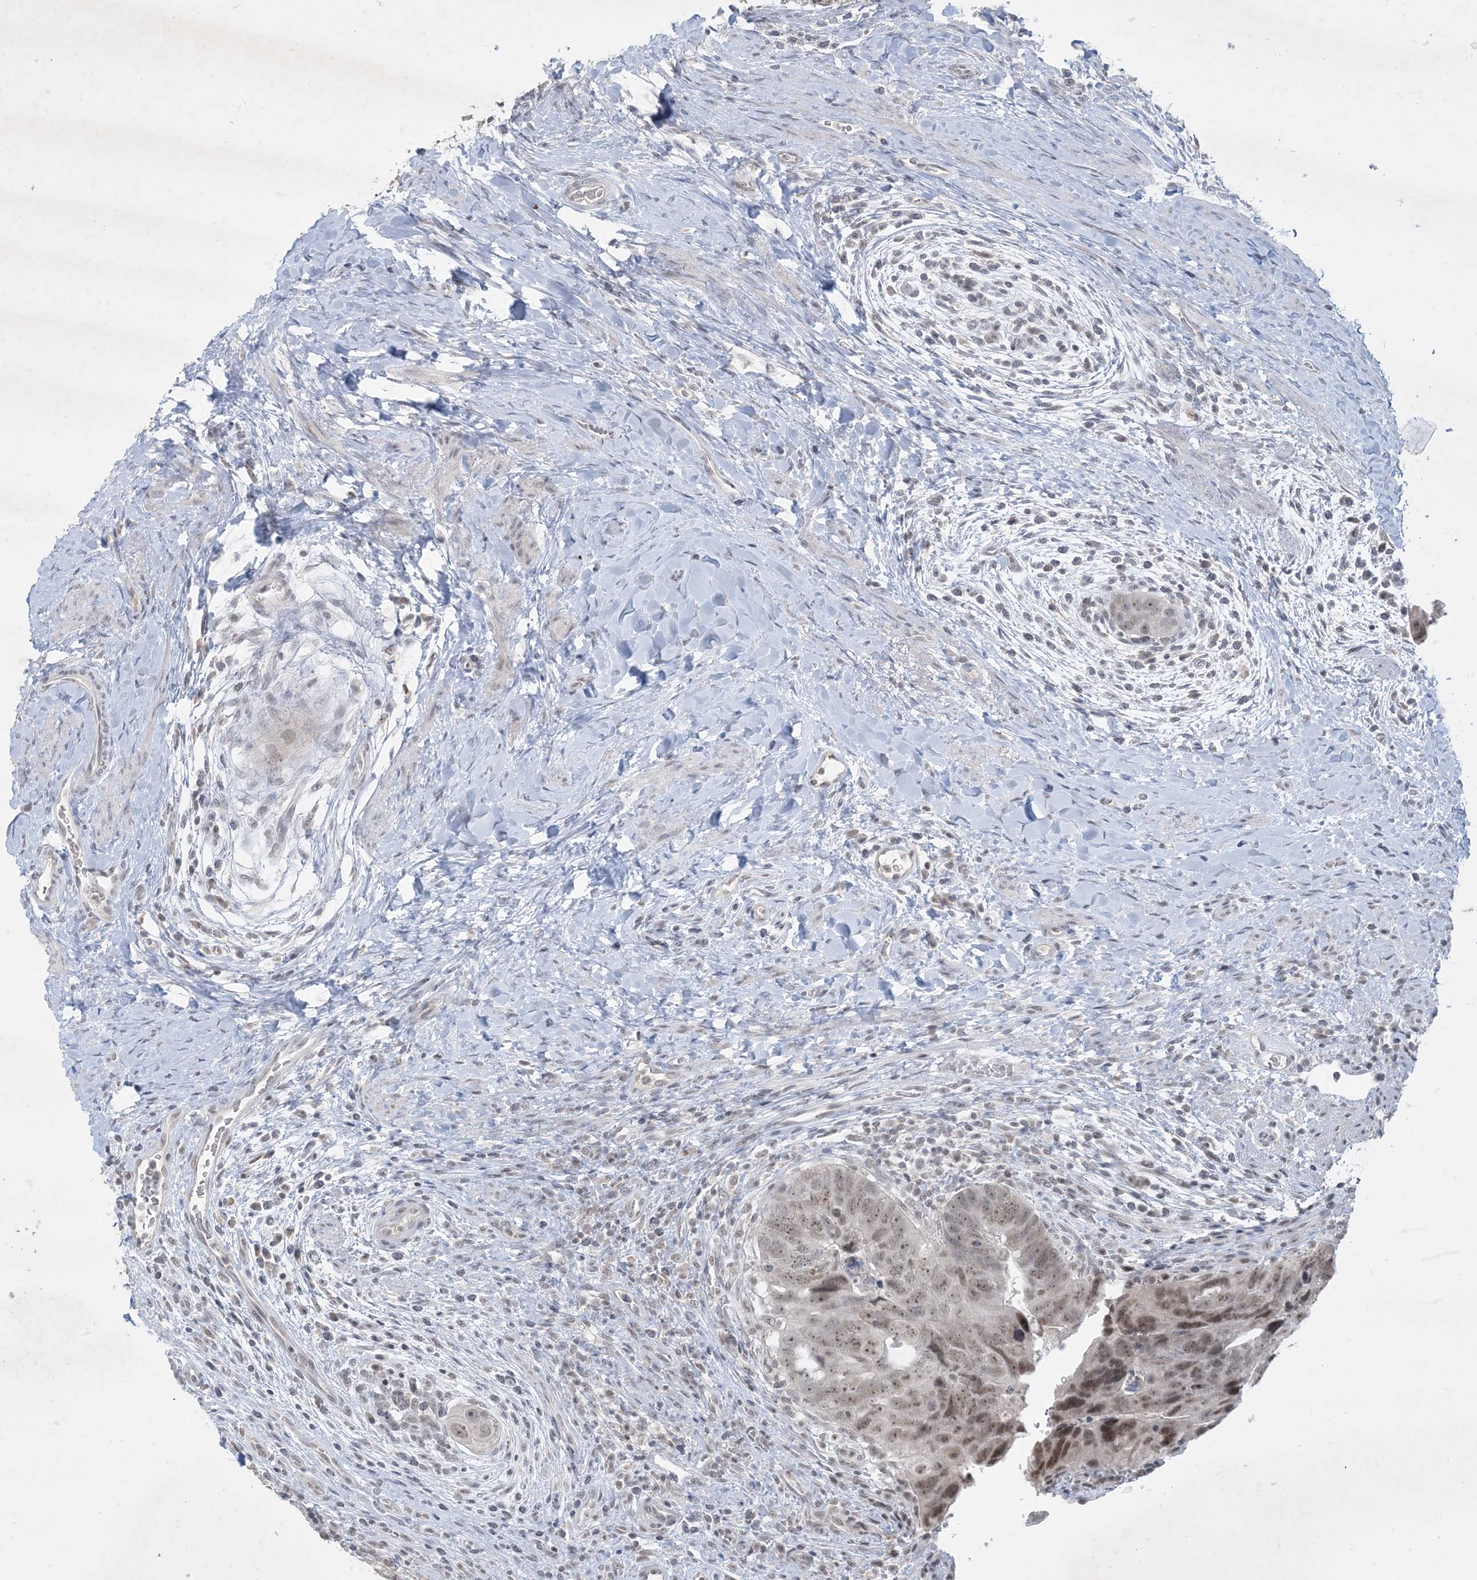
{"staining": {"intensity": "moderate", "quantity": ">75%", "location": "nuclear"}, "tissue": "colorectal cancer", "cell_type": "Tumor cells", "image_type": "cancer", "snomed": [{"axis": "morphology", "description": "Adenocarcinoma, NOS"}, {"axis": "topography", "description": "Rectum"}], "caption": "Brown immunohistochemical staining in human colorectal adenocarcinoma reveals moderate nuclear expression in about >75% of tumor cells.", "gene": "ZNF674", "patient": {"sex": "male", "age": 59}}